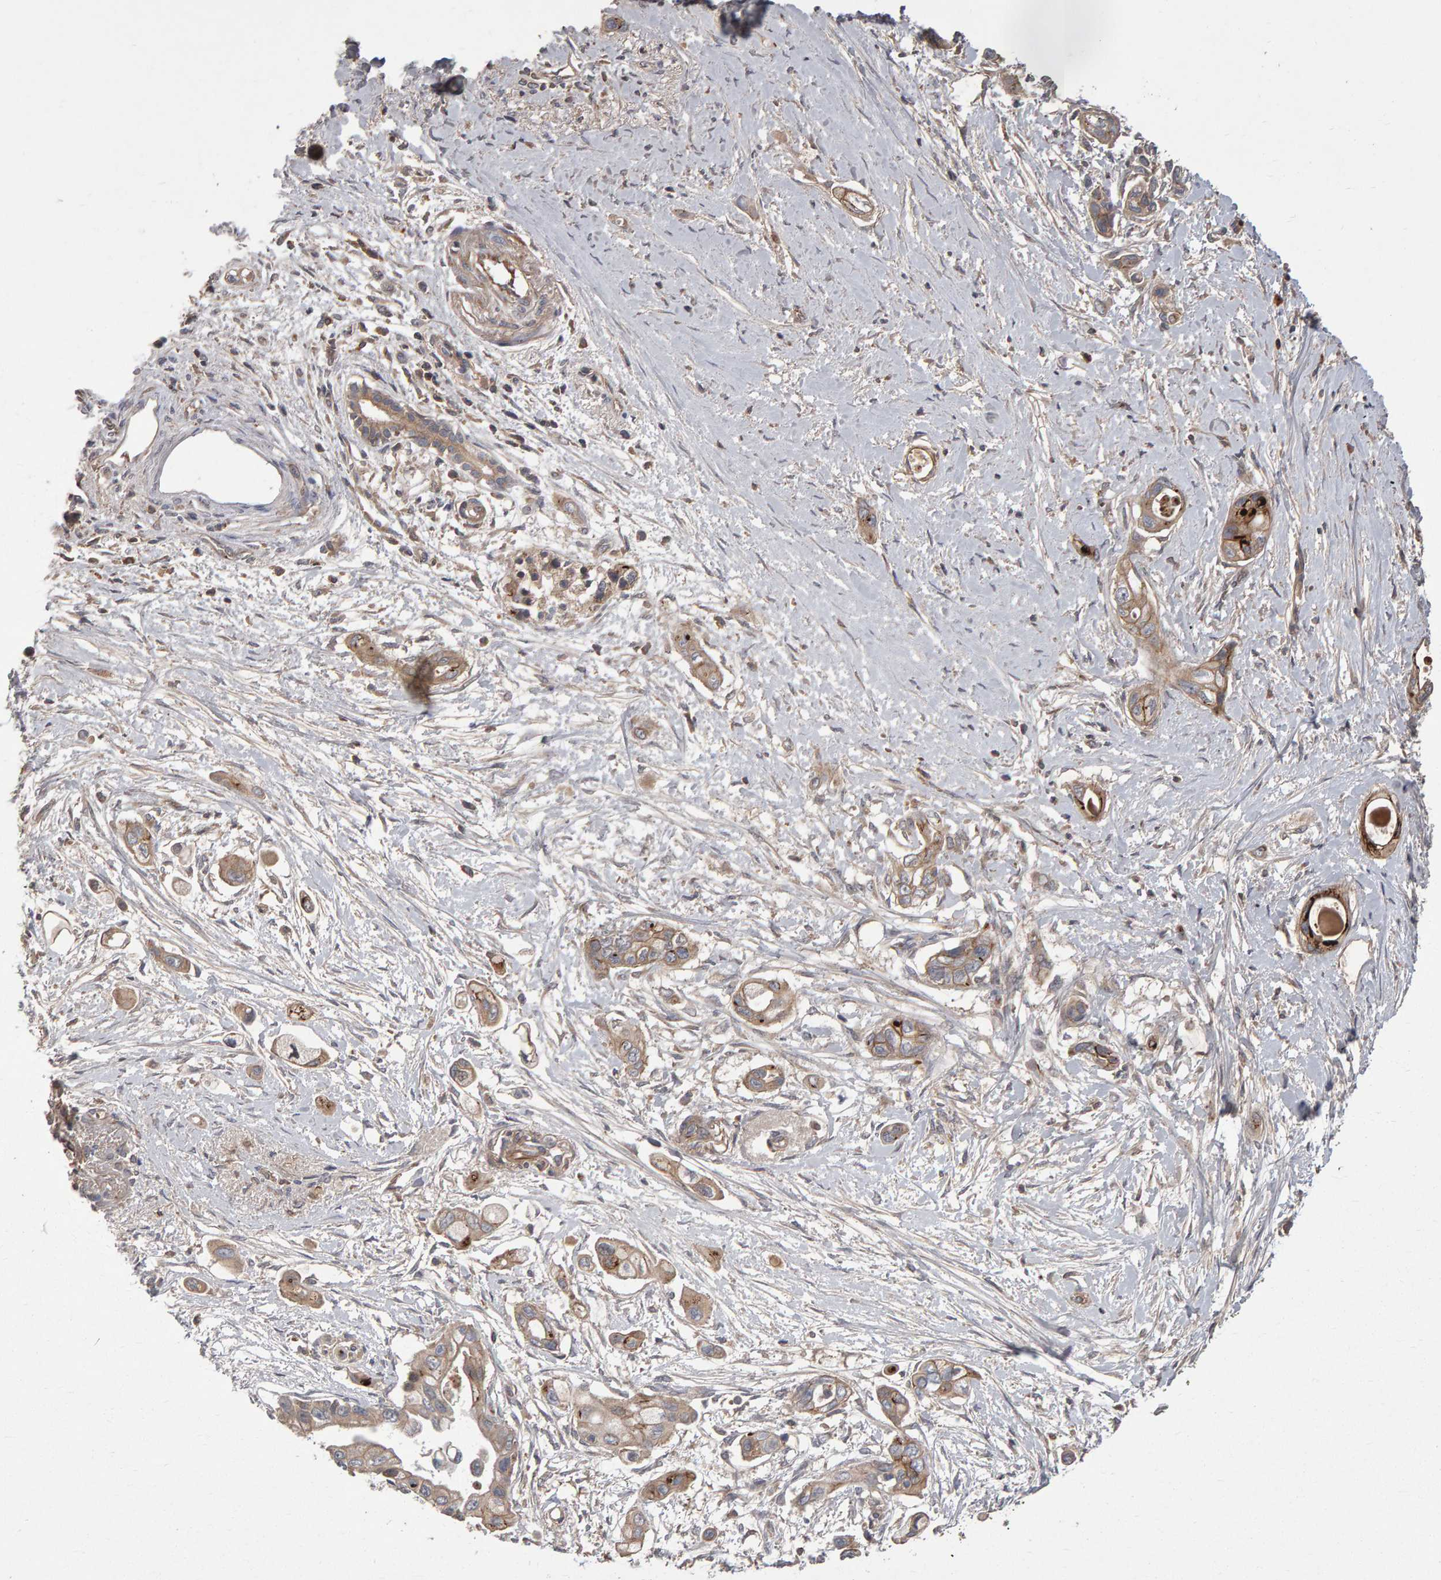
{"staining": {"intensity": "weak", "quantity": ">75%", "location": "cytoplasmic/membranous"}, "tissue": "pancreatic cancer", "cell_type": "Tumor cells", "image_type": "cancer", "snomed": [{"axis": "morphology", "description": "Adenocarcinoma, NOS"}, {"axis": "topography", "description": "Pancreas"}], "caption": "Brown immunohistochemical staining in pancreatic cancer shows weak cytoplasmic/membranous staining in approximately >75% of tumor cells.", "gene": "PGS1", "patient": {"sex": "male", "age": 59}}